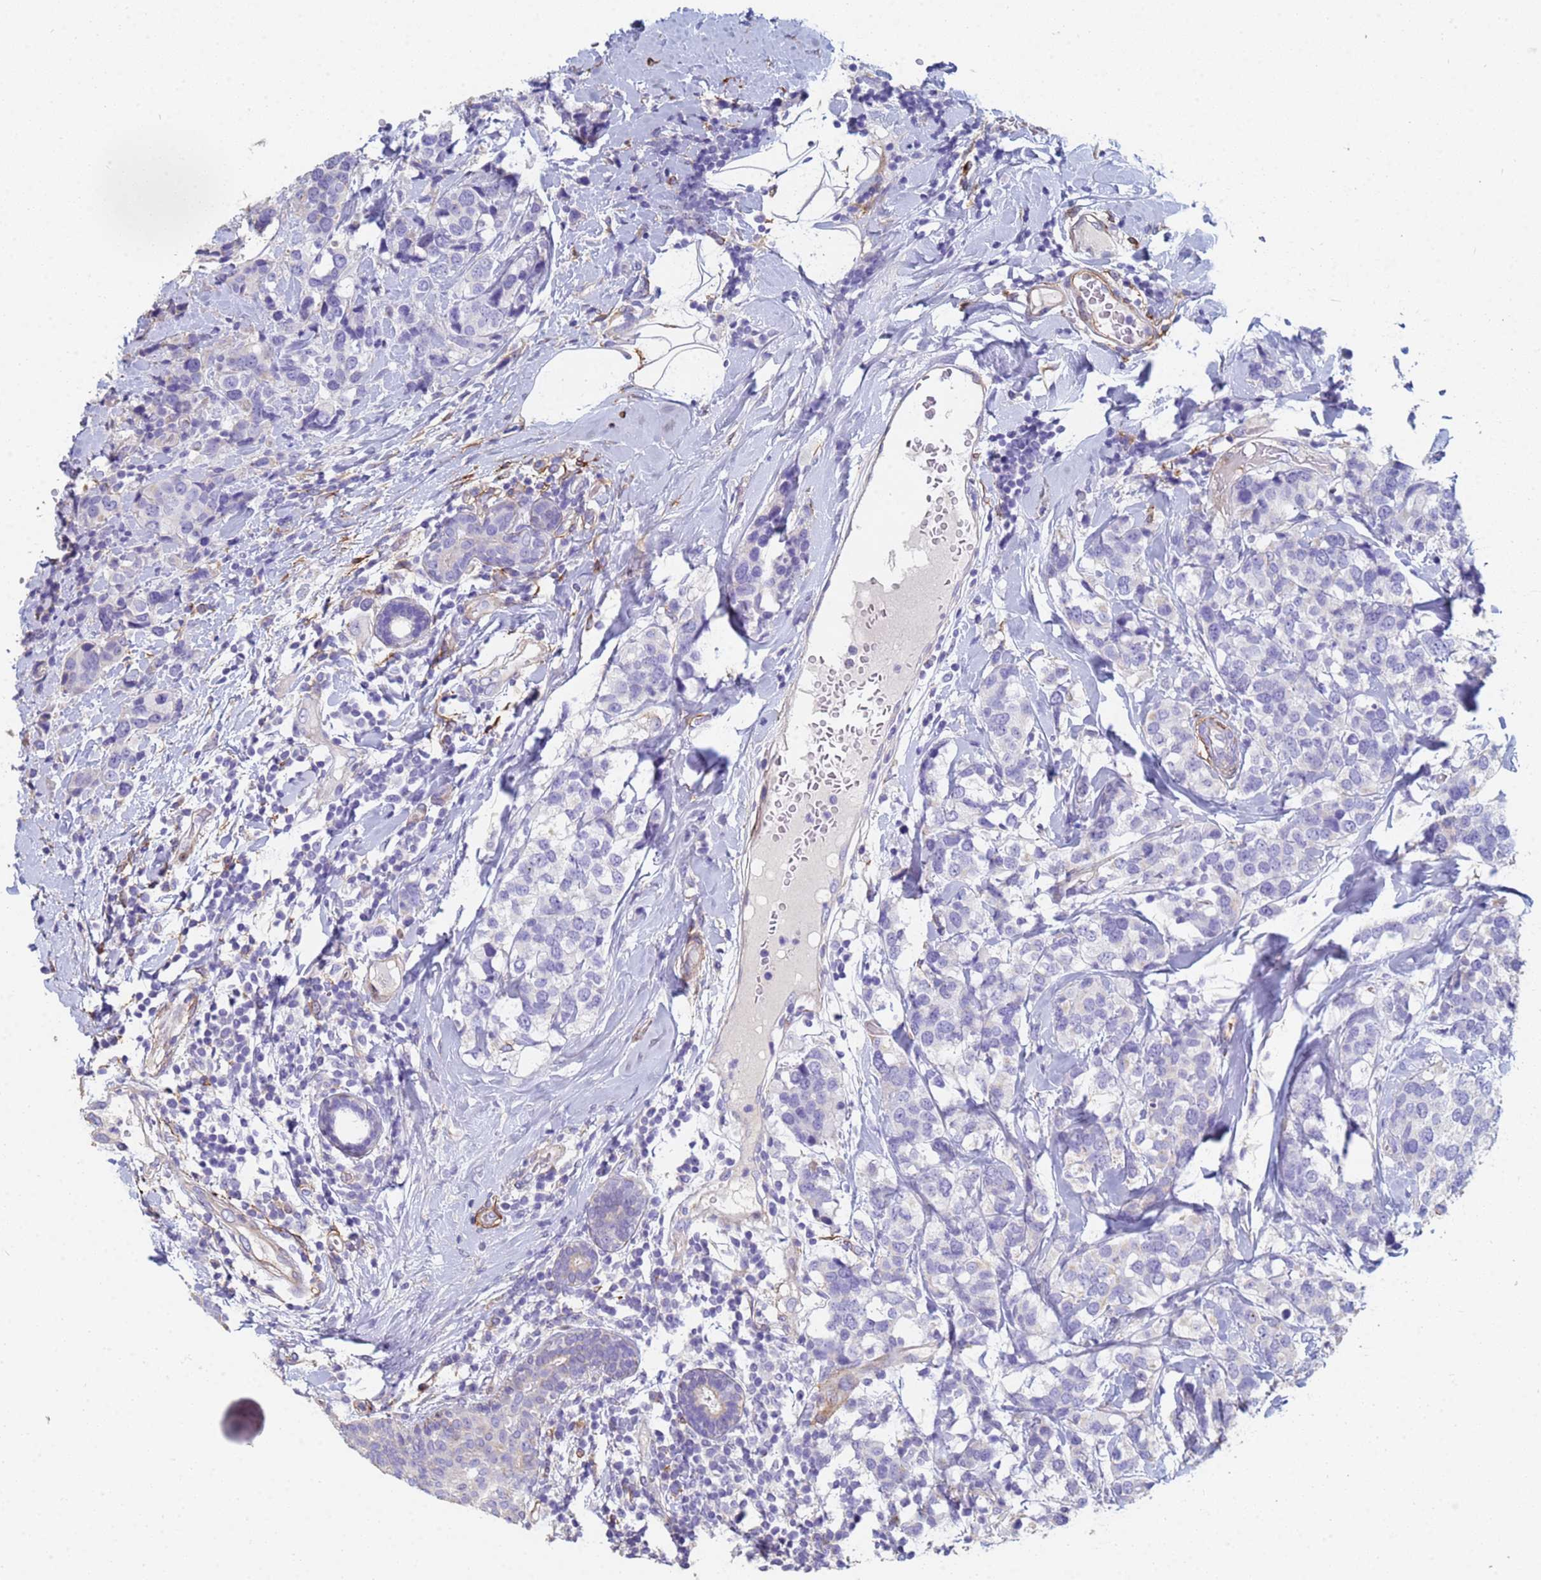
{"staining": {"intensity": "negative", "quantity": "none", "location": "none"}, "tissue": "breast cancer", "cell_type": "Tumor cells", "image_type": "cancer", "snomed": [{"axis": "morphology", "description": "Lobular carcinoma"}, {"axis": "topography", "description": "Breast"}], "caption": "This is an IHC photomicrograph of human breast lobular carcinoma. There is no staining in tumor cells.", "gene": "ABCA8", "patient": {"sex": "female", "age": 59}}